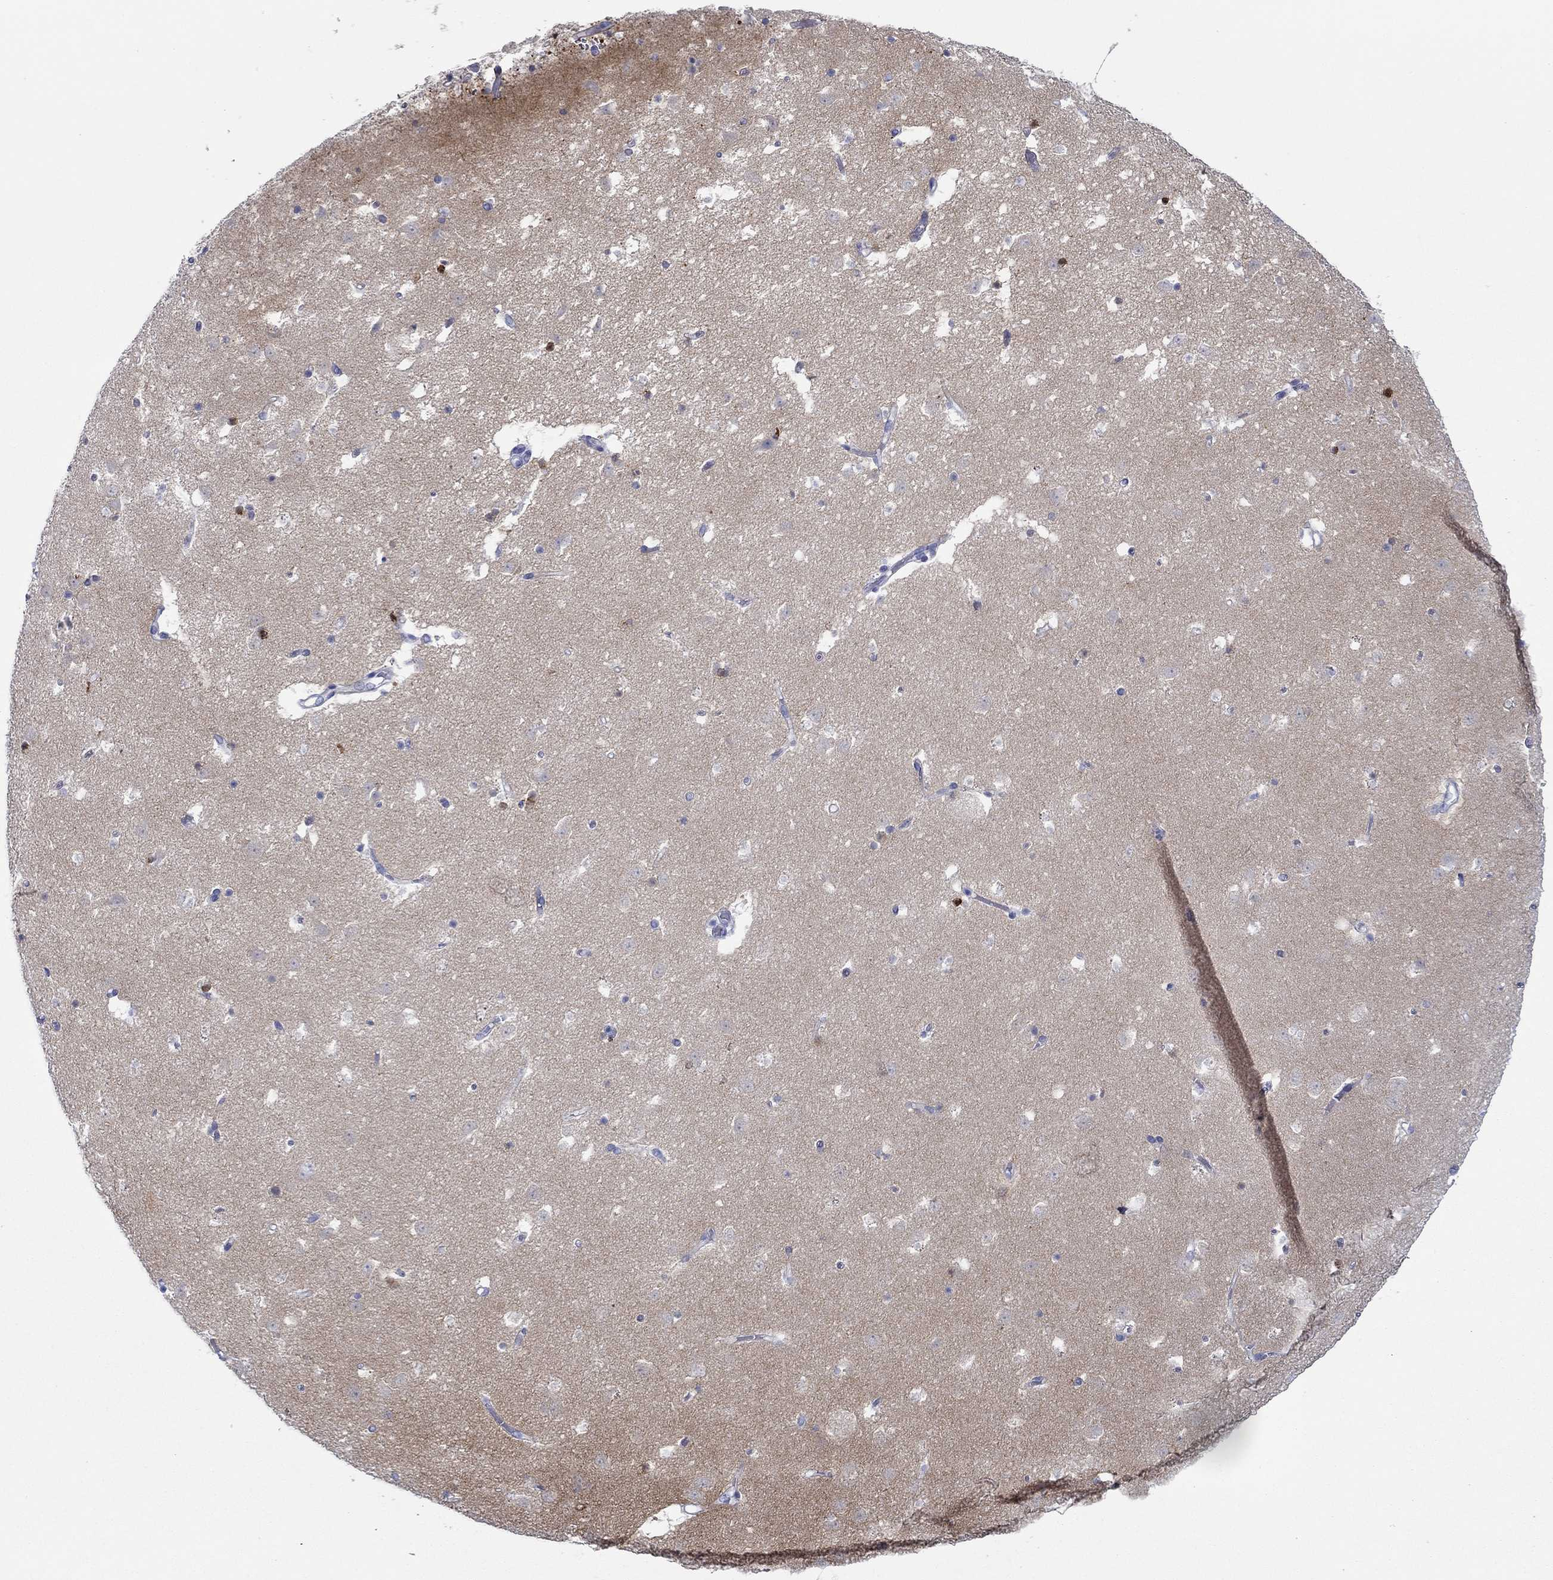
{"staining": {"intensity": "strong", "quantity": "<25%", "location": "cytoplasmic/membranous"}, "tissue": "caudate", "cell_type": "Glial cells", "image_type": "normal", "snomed": [{"axis": "morphology", "description": "Normal tissue, NOS"}, {"axis": "topography", "description": "Lateral ventricle wall"}], "caption": "Glial cells exhibit medium levels of strong cytoplasmic/membranous staining in about <25% of cells in unremarkable human caudate. (Stains: DAB (3,3'-diaminobenzidine) in brown, nuclei in blue, Microscopy: brightfield microscopy at high magnification).", "gene": "IGFBP6", "patient": {"sex": "female", "age": 42}}